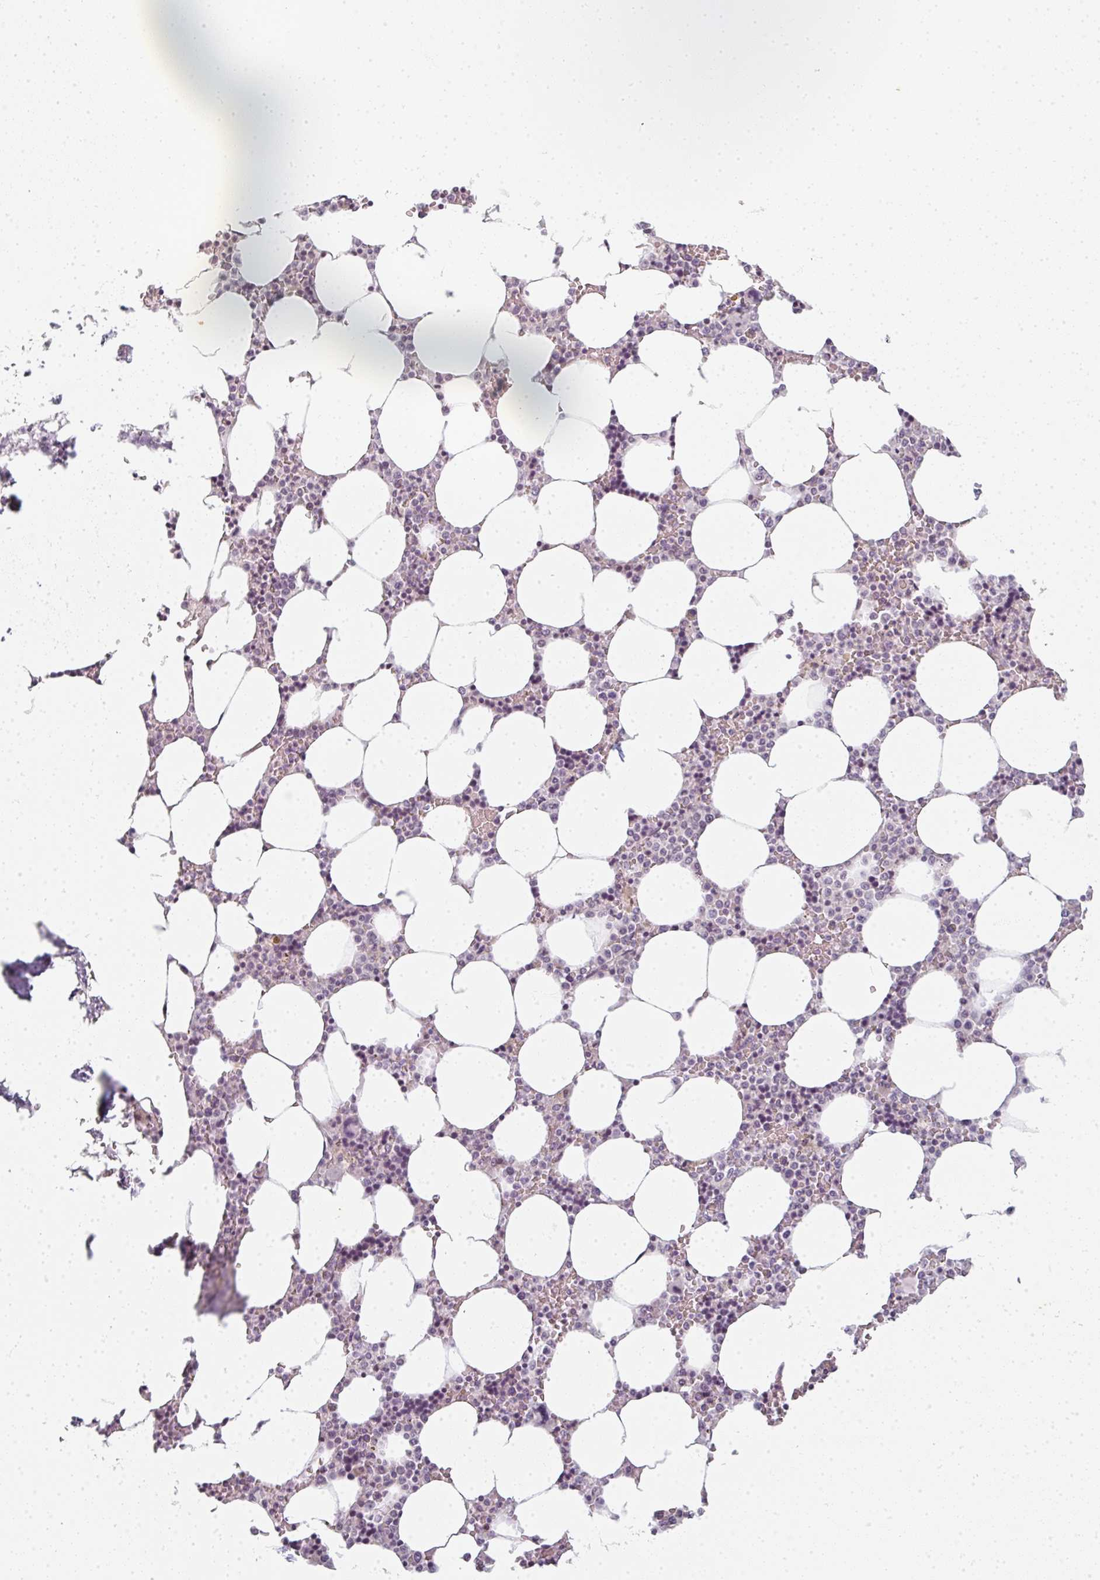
{"staining": {"intensity": "weak", "quantity": "<25%", "location": "nuclear"}, "tissue": "bone marrow", "cell_type": "Hematopoietic cells", "image_type": "normal", "snomed": [{"axis": "morphology", "description": "Normal tissue, NOS"}, {"axis": "topography", "description": "Bone marrow"}], "caption": "Immunohistochemistry (IHC) histopathology image of benign bone marrow: human bone marrow stained with DAB (3,3'-diaminobenzidine) shows no significant protein expression in hematopoietic cells. Brightfield microscopy of IHC stained with DAB (brown) and hematoxylin (blue), captured at high magnification.", "gene": "RBBP6", "patient": {"sex": "male", "age": 64}}